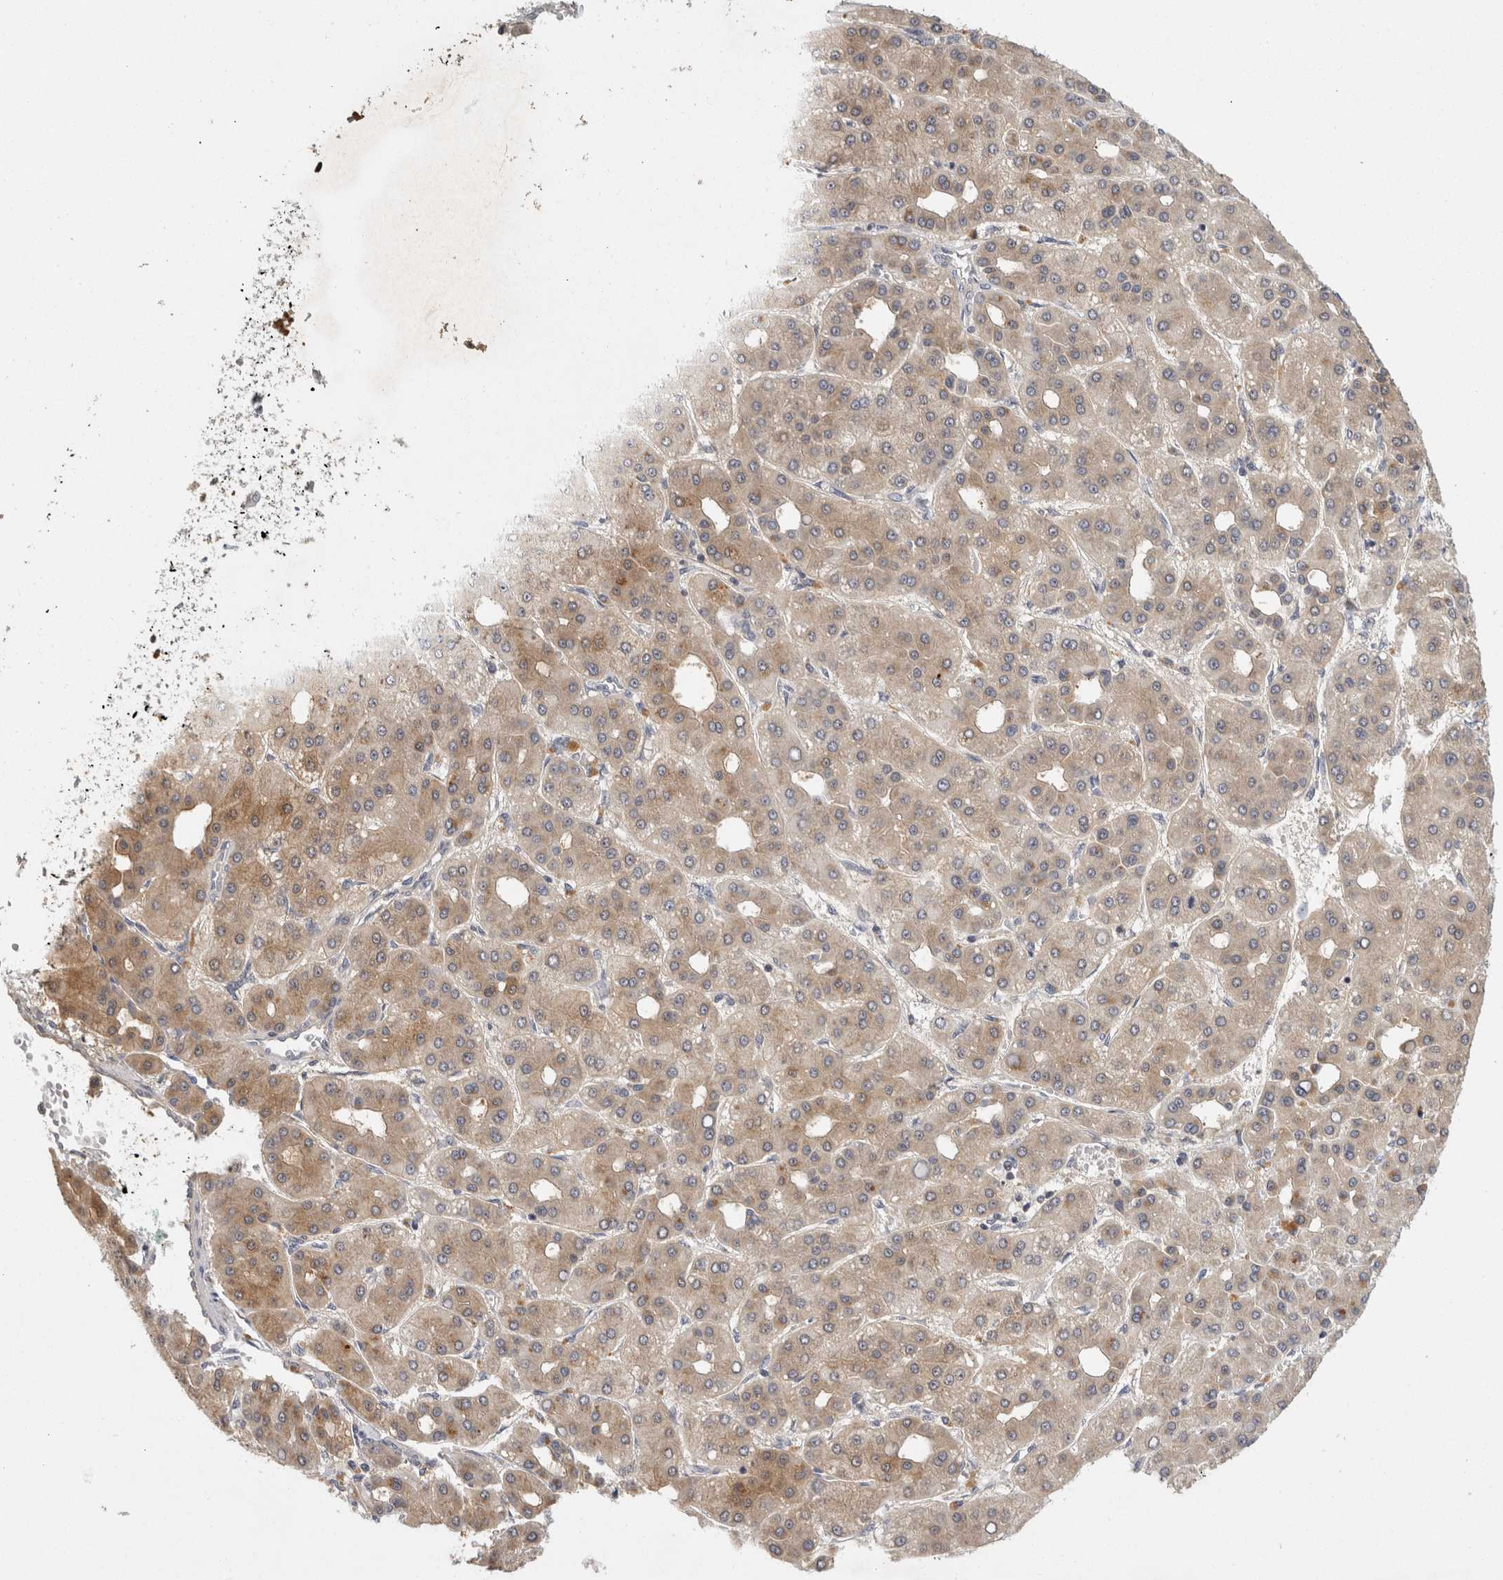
{"staining": {"intensity": "moderate", "quantity": ">75%", "location": "cytoplasmic/membranous"}, "tissue": "liver cancer", "cell_type": "Tumor cells", "image_type": "cancer", "snomed": [{"axis": "morphology", "description": "Carcinoma, Hepatocellular, NOS"}, {"axis": "topography", "description": "Liver"}], "caption": "A medium amount of moderate cytoplasmic/membranous positivity is seen in approximately >75% of tumor cells in liver cancer tissue. The protein of interest is shown in brown color, while the nuclei are stained blue.", "gene": "ACAT2", "patient": {"sex": "male", "age": 65}}